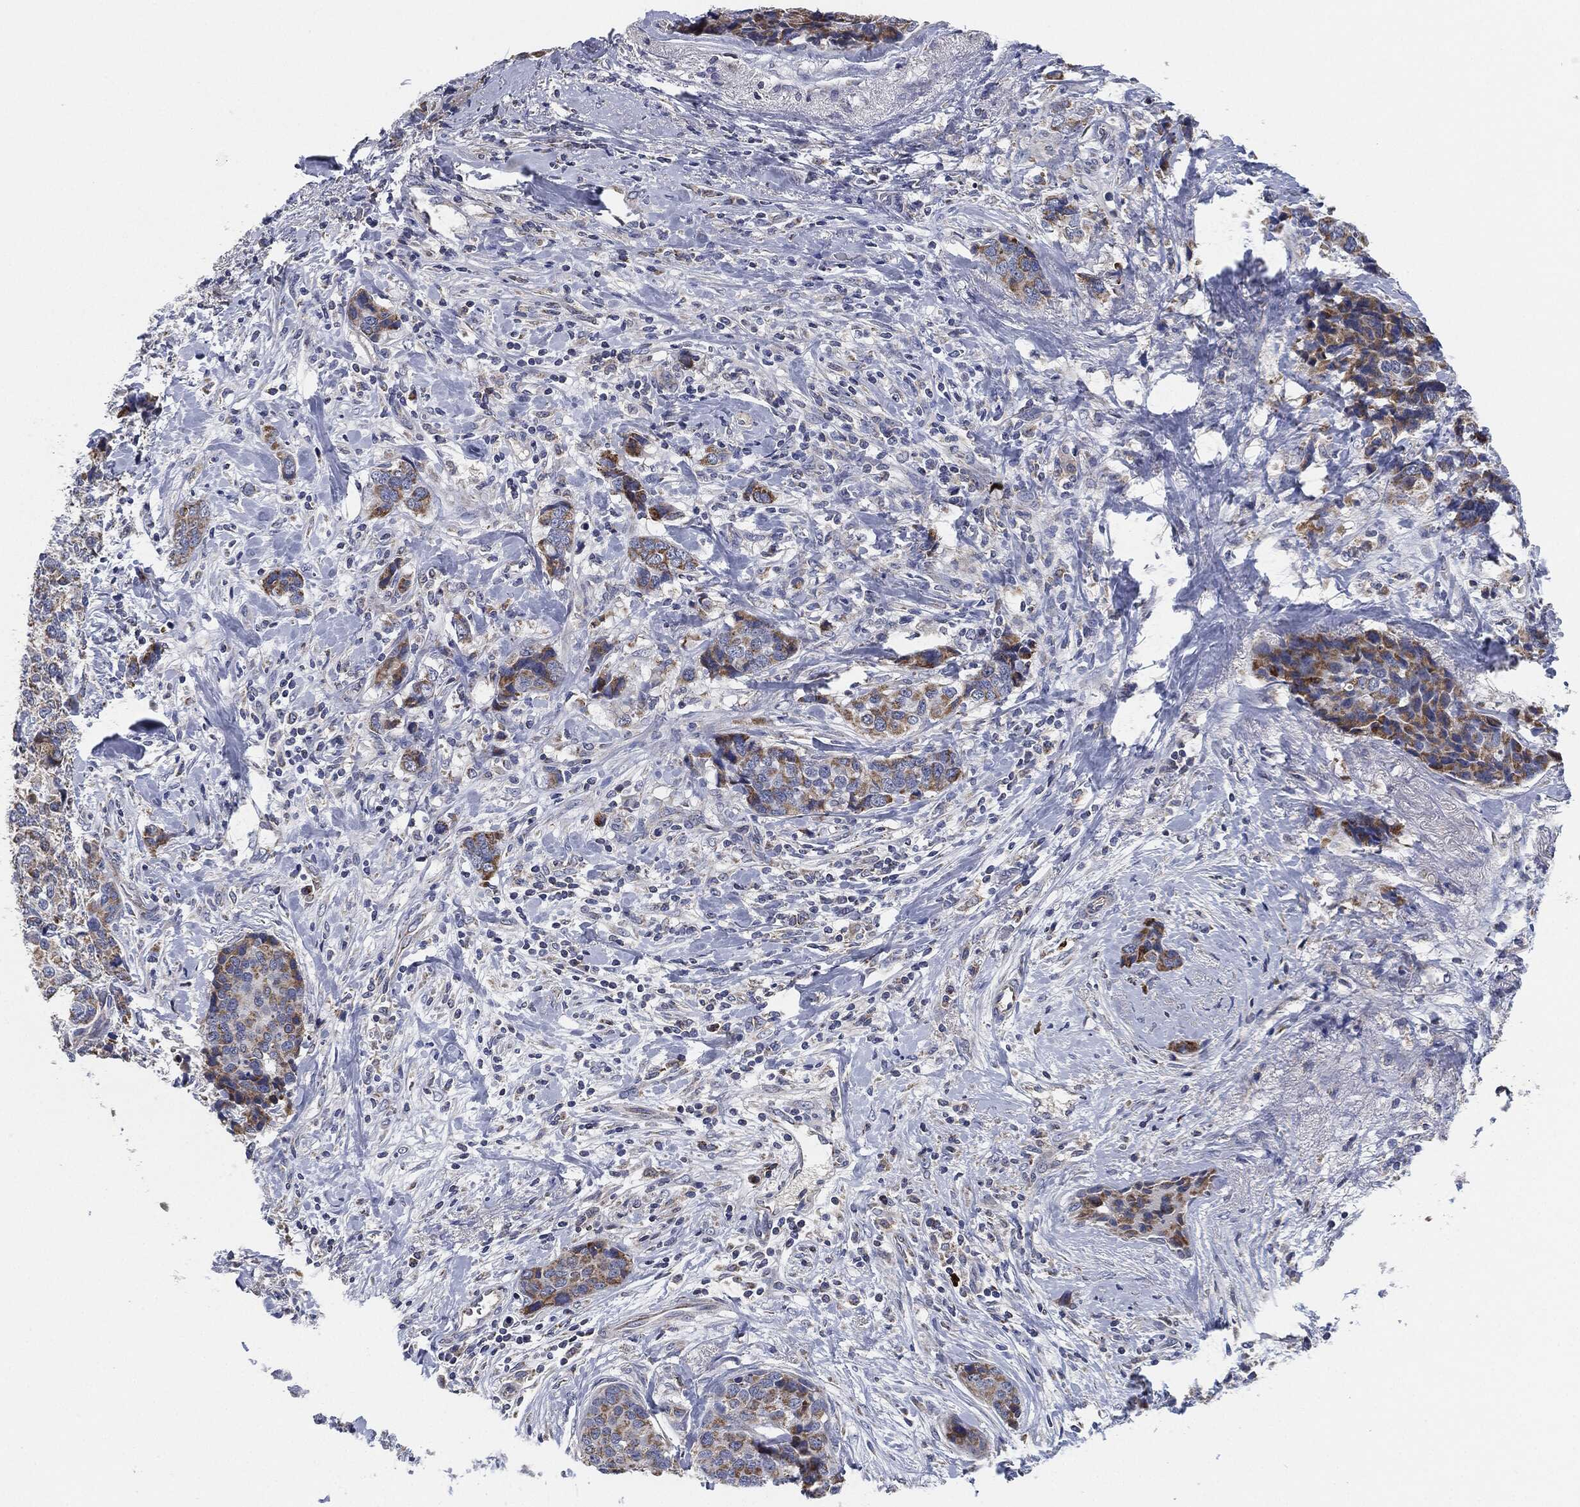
{"staining": {"intensity": "moderate", "quantity": "25%-75%", "location": "cytoplasmic/membranous"}, "tissue": "breast cancer", "cell_type": "Tumor cells", "image_type": "cancer", "snomed": [{"axis": "morphology", "description": "Lobular carcinoma"}, {"axis": "topography", "description": "Breast"}], "caption": "Tumor cells reveal medium levels of moderate cytoplasmic/membranous positivity in about 25%-75% of cells in breast cancer (lobular carcinoma).", "gene": "SIGLEC9", "patient": {"sex": "female", "age": 59}}